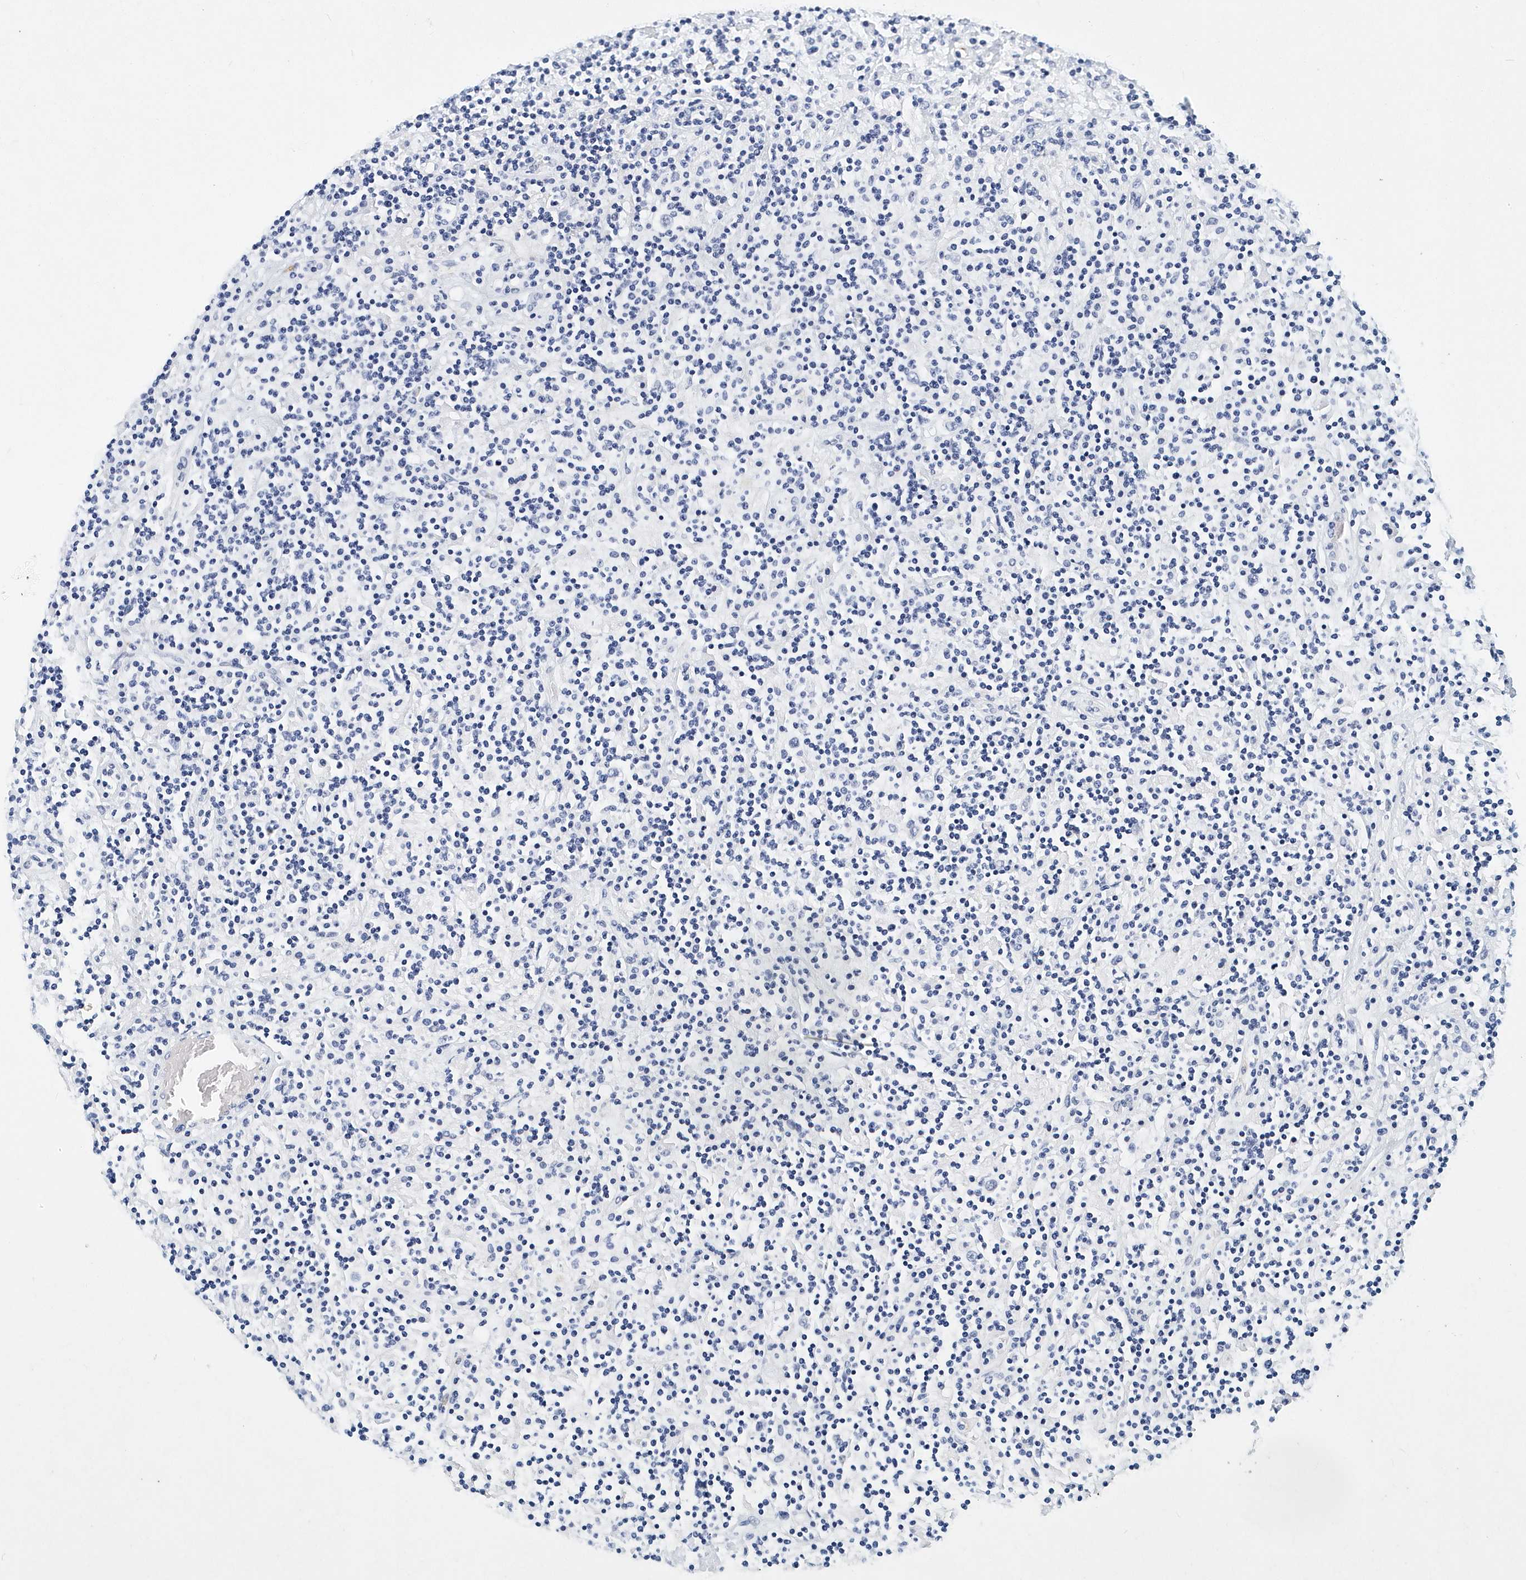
{"staining": {"intensity": "negative", "quantity": "none", "location": "none"}, "tissue": "lymphoma", "cell_type": "Tumor cells", "image_type": "cancer", "snomed": [{"axis": "morphology", "description": "Hodgkin's disease, NOS"}, {"axis": "topography", "description": "Lymph node"}], "caption": "A micrograph of human Hodgkin's disease is negative for staining in tumor cells.", "gene": "ITGA2B", "patient": {"sex": "male", "age": 70}}